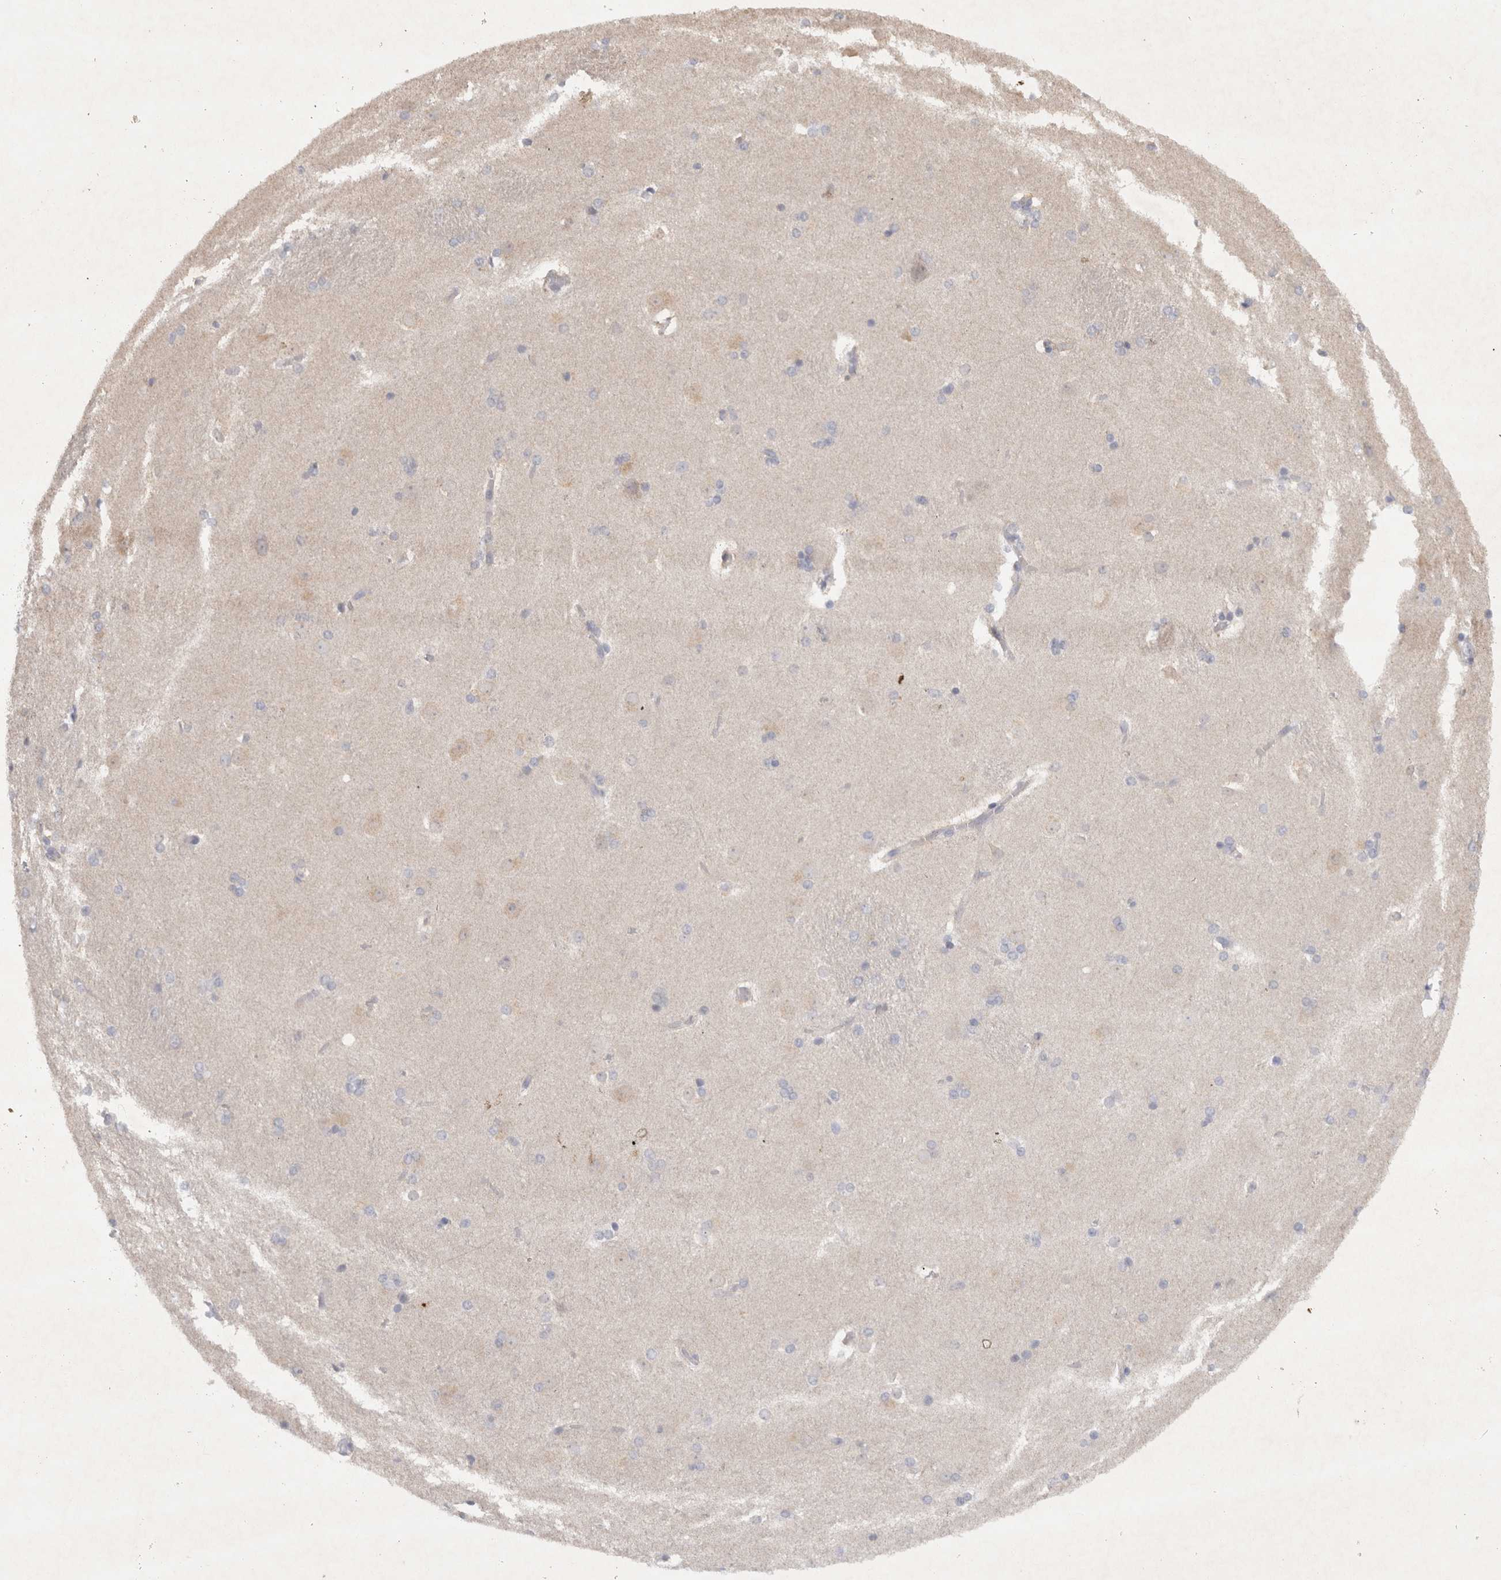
{"staining": {"intensity": "negative", "quantity": "none", "location": "none"}, "tissue": "caudate", "cell_type": "Glial cells", "image_type": "normal", "snomed": [{"axis": "morphology", "description": "Normal tissue, NOS"}, {"axis": "topography", "description": "Lateral ventricle wall"}], "caption": "Immunohistochemistry histopathology image of benign caudate: human caudate stained with DAB (3,3'-diaminobenzidine) shows no significant protein positivity in glial cells. (DAB (3,3'-diaminobenzidine) immunohistochemistry visualized using brightfield microscopy, high magnification).", "gene": "BZW2", "patient": {"sex": "female", "age": 19}}